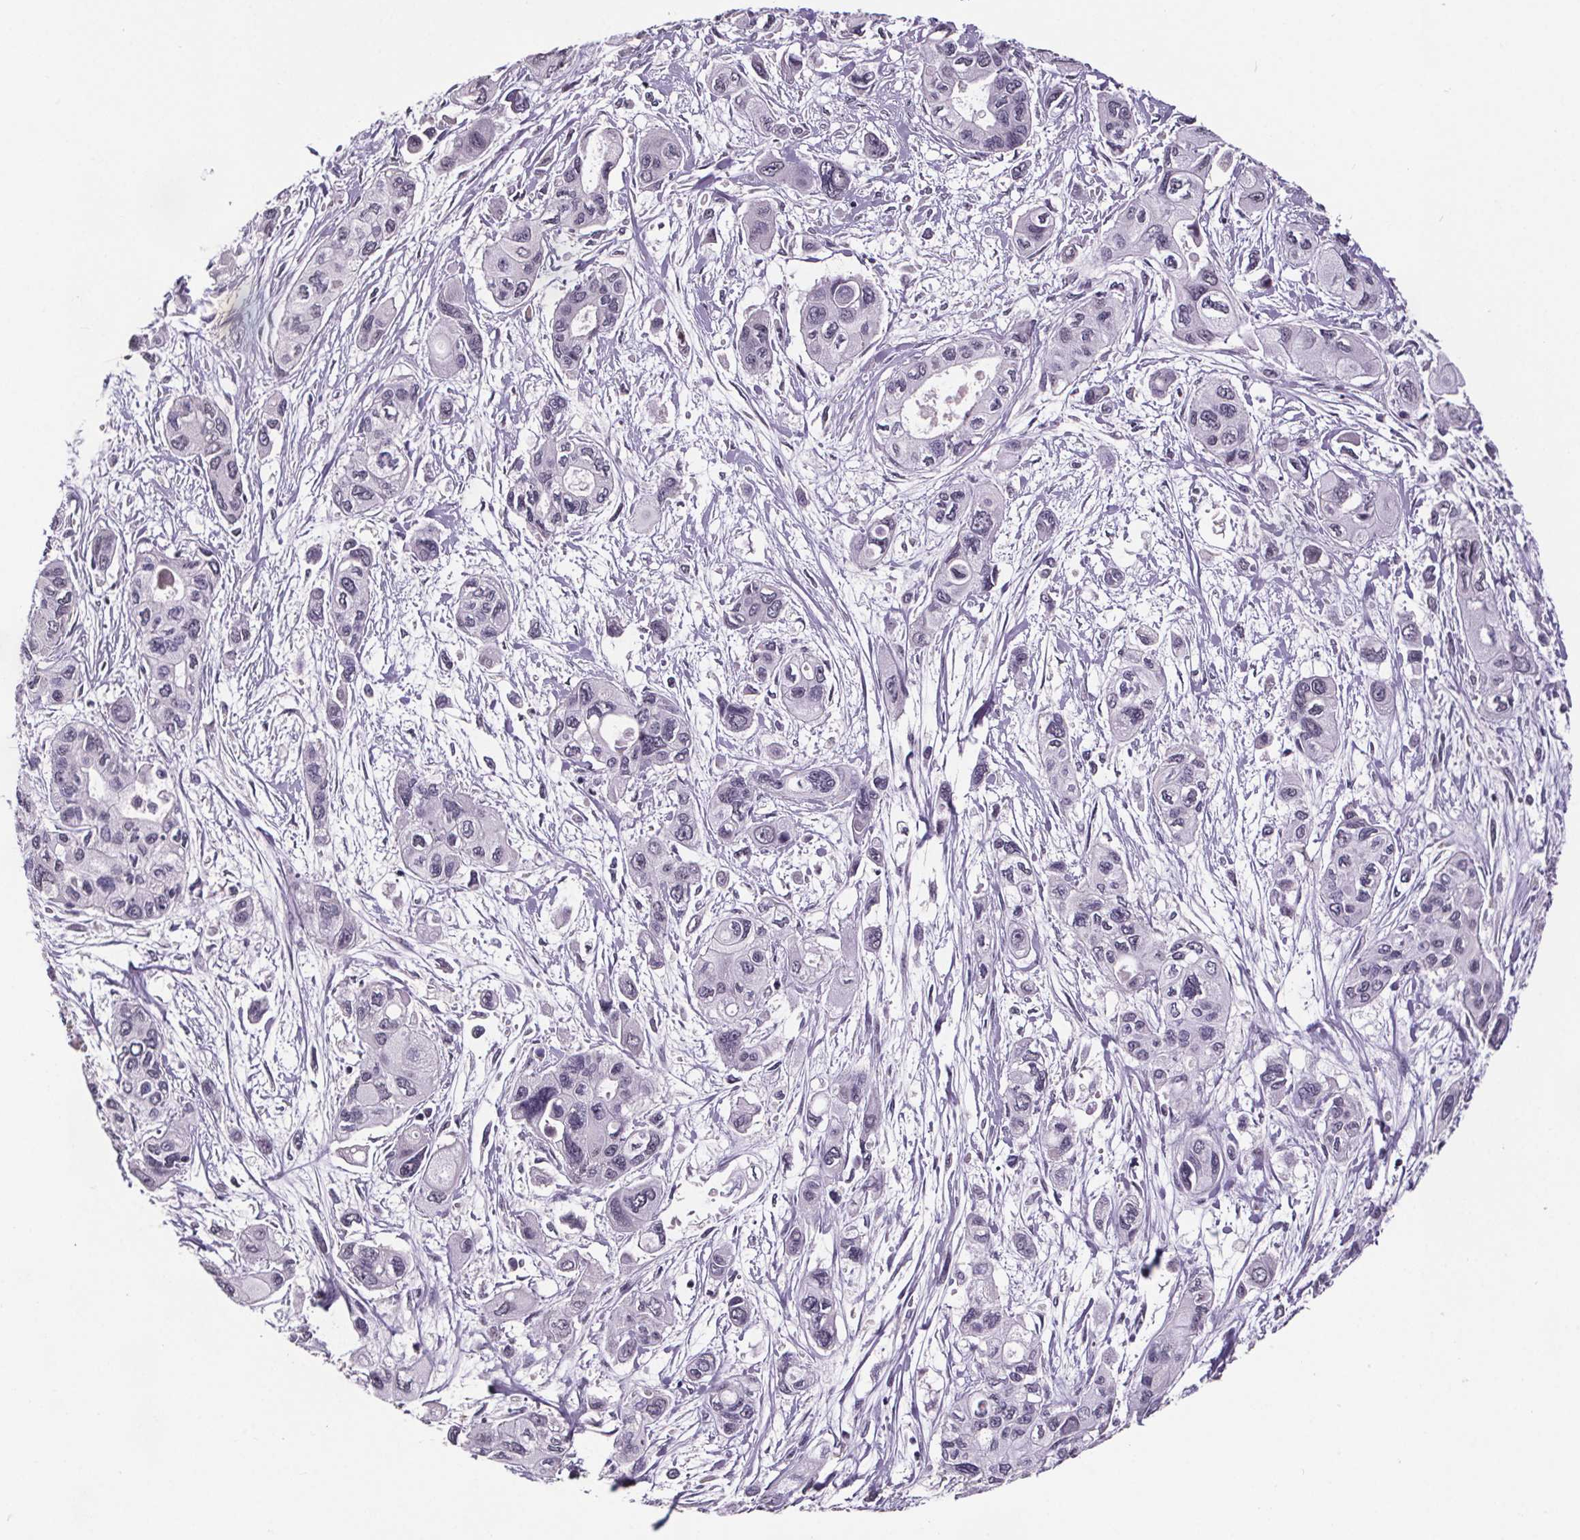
{"staining": {"intensity": "negative", "quantity": "none", "location": "none"}, "tissue": "pancreatic cancer", "cell_type": "Tumor cells", "image_type": "cancer", "snomed": [{"axis": "morphology", "description": "Adenocarcinoma, NOS"}, {"axis": "topography", "description": "Pancreas"}], "caption": "Human pancreatic cancer (adenocarcinoma) stained for a protein using IHC demonstrates no positivity in tumor cells.", "gene": "NKX6-1", "patient": {"sex": "female", "age": 47}}